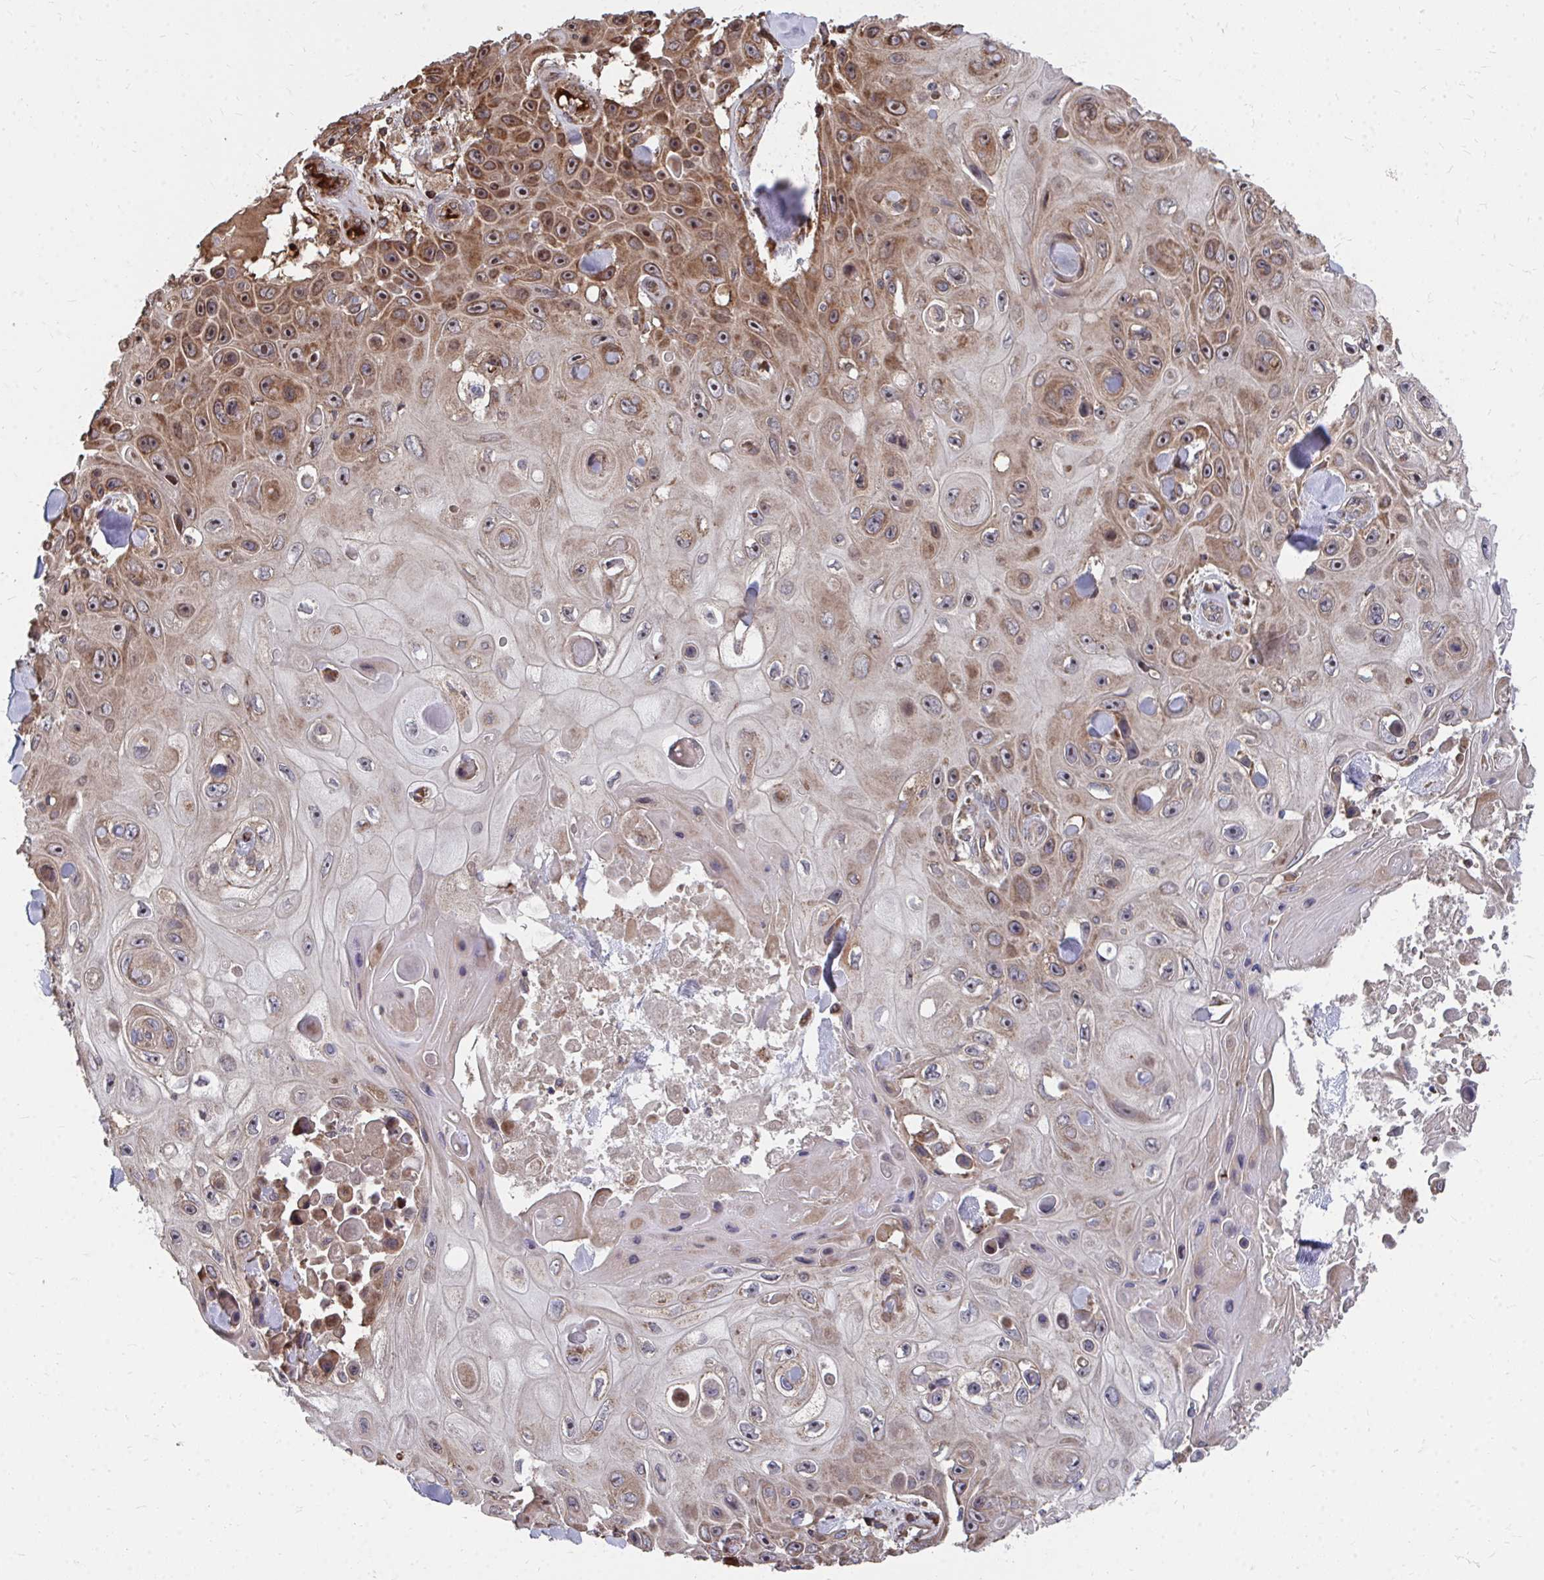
{"staining": {"intensity": "moderate", "quantity": ">75%", "location": "cytoplasmic/membranous,nuclear"}, "tissue": "skin cancer", "cell_type": "Tumor cells", "image_type": "cancer", "snomed": [{"axis": "morphology", "description": "Squamous cell carcinoma, NOS"}, {"axis": "topography", "description": "Skin"}], "caption": "A medium amount of moderate cytoplasmic/membranous and nuclear positivity is present in about >75% of tumor cells in skin cancer (squamous cell carcinoma) tissue. The protein is shown in brown color, while the nuclei are stained blue.", "gene": "FAM89A", "patient": {"sex": "male", "age": 82}}